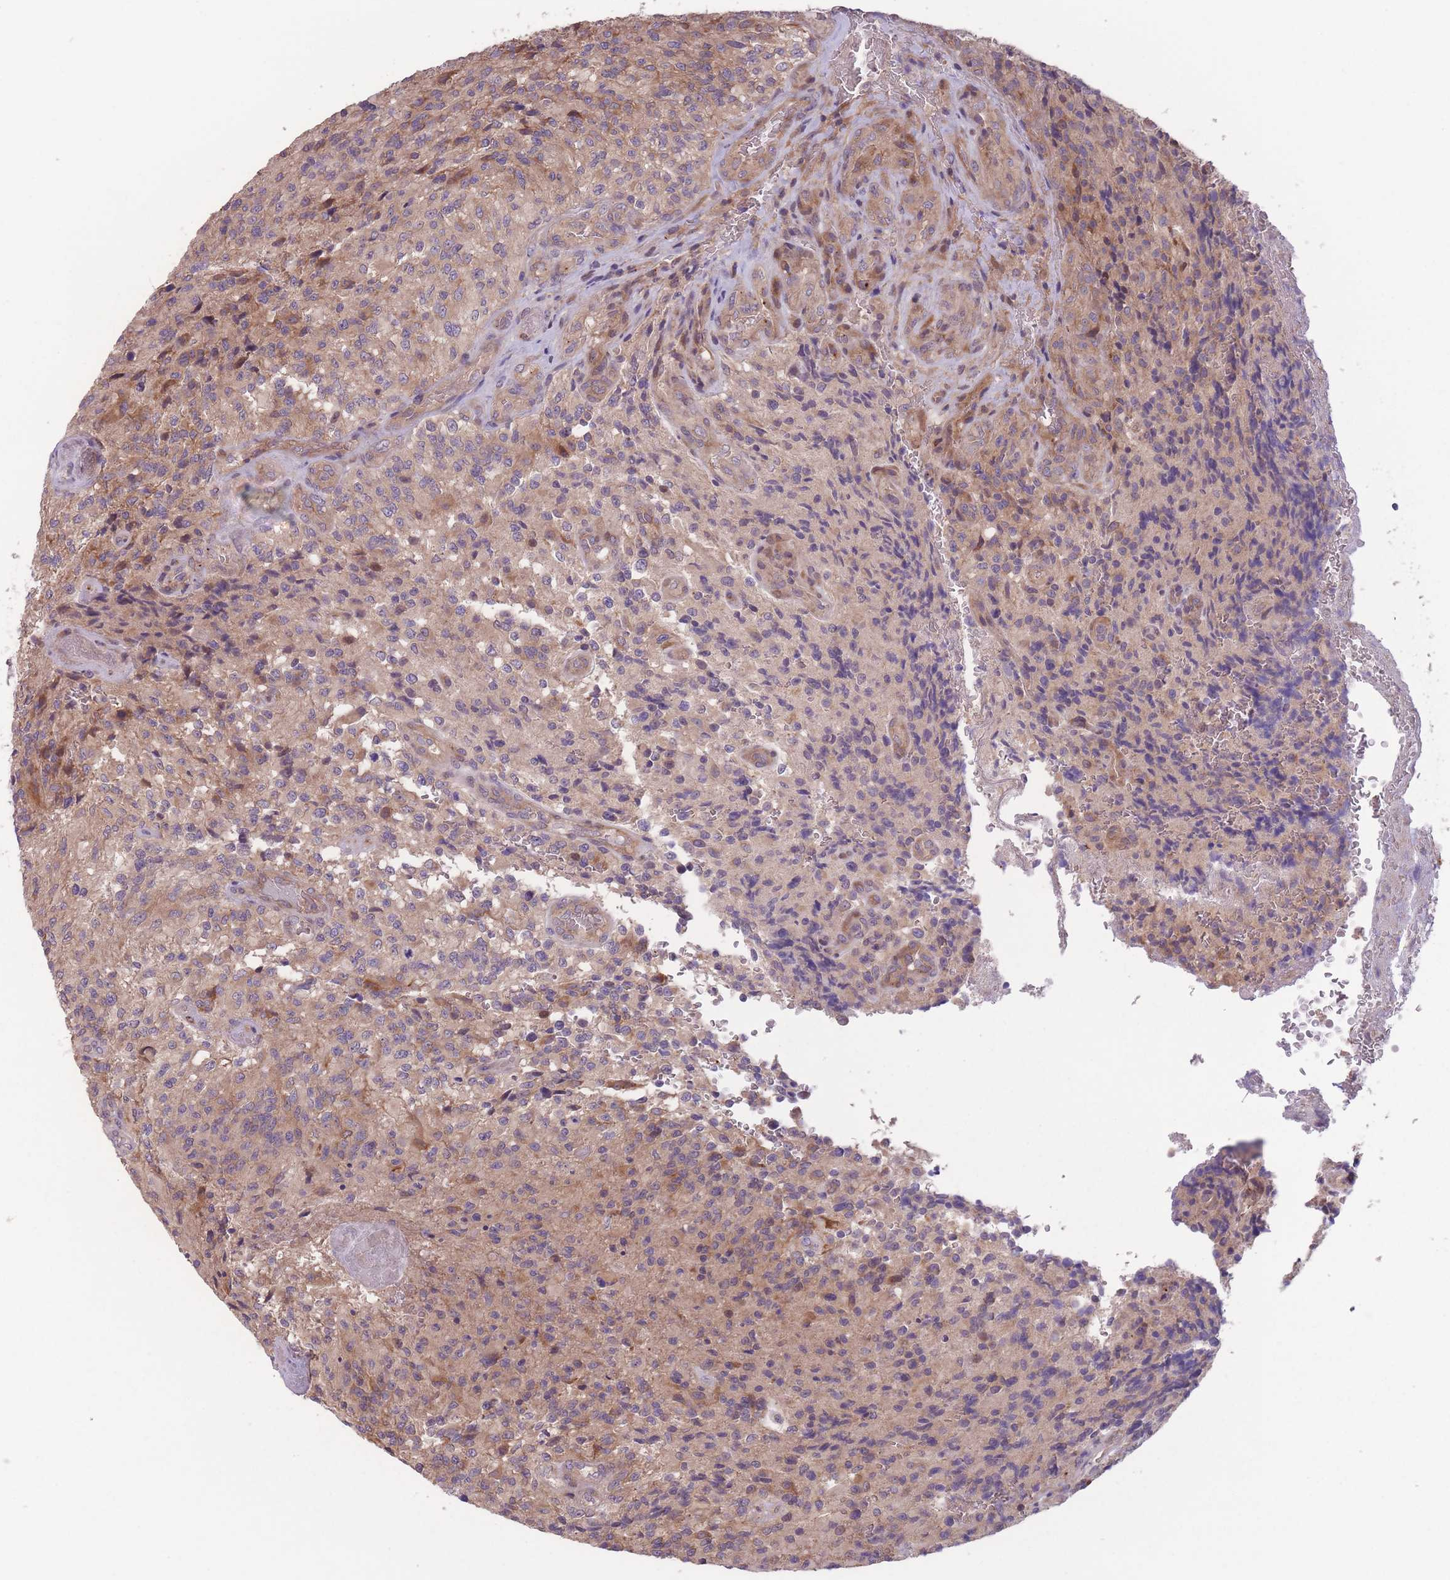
{"staining": {"intensity": "moderate", "quantity": "25%-75%", "location": "cytoplasmic/membranous"}, "tissue": "glioma", "cell_type": "Tumor cells", "image_type": "cancer", "snomed": [{"axis": "morphology", "description": "Normal tissue, NOS"}, {"axis": "morphology", "description": "Glioma, malignant, High grade"}, {"axis": "topography", "description": "Cerebral cortex"}], "caption": "Glioma tissue displays moderate cytoplasmic/membranous staining in about 25%-75% of tumor cells, visualized by immunohistochemistry.", "gene": "ITPKC", "patient": {"sex": "male", "age": 56}}